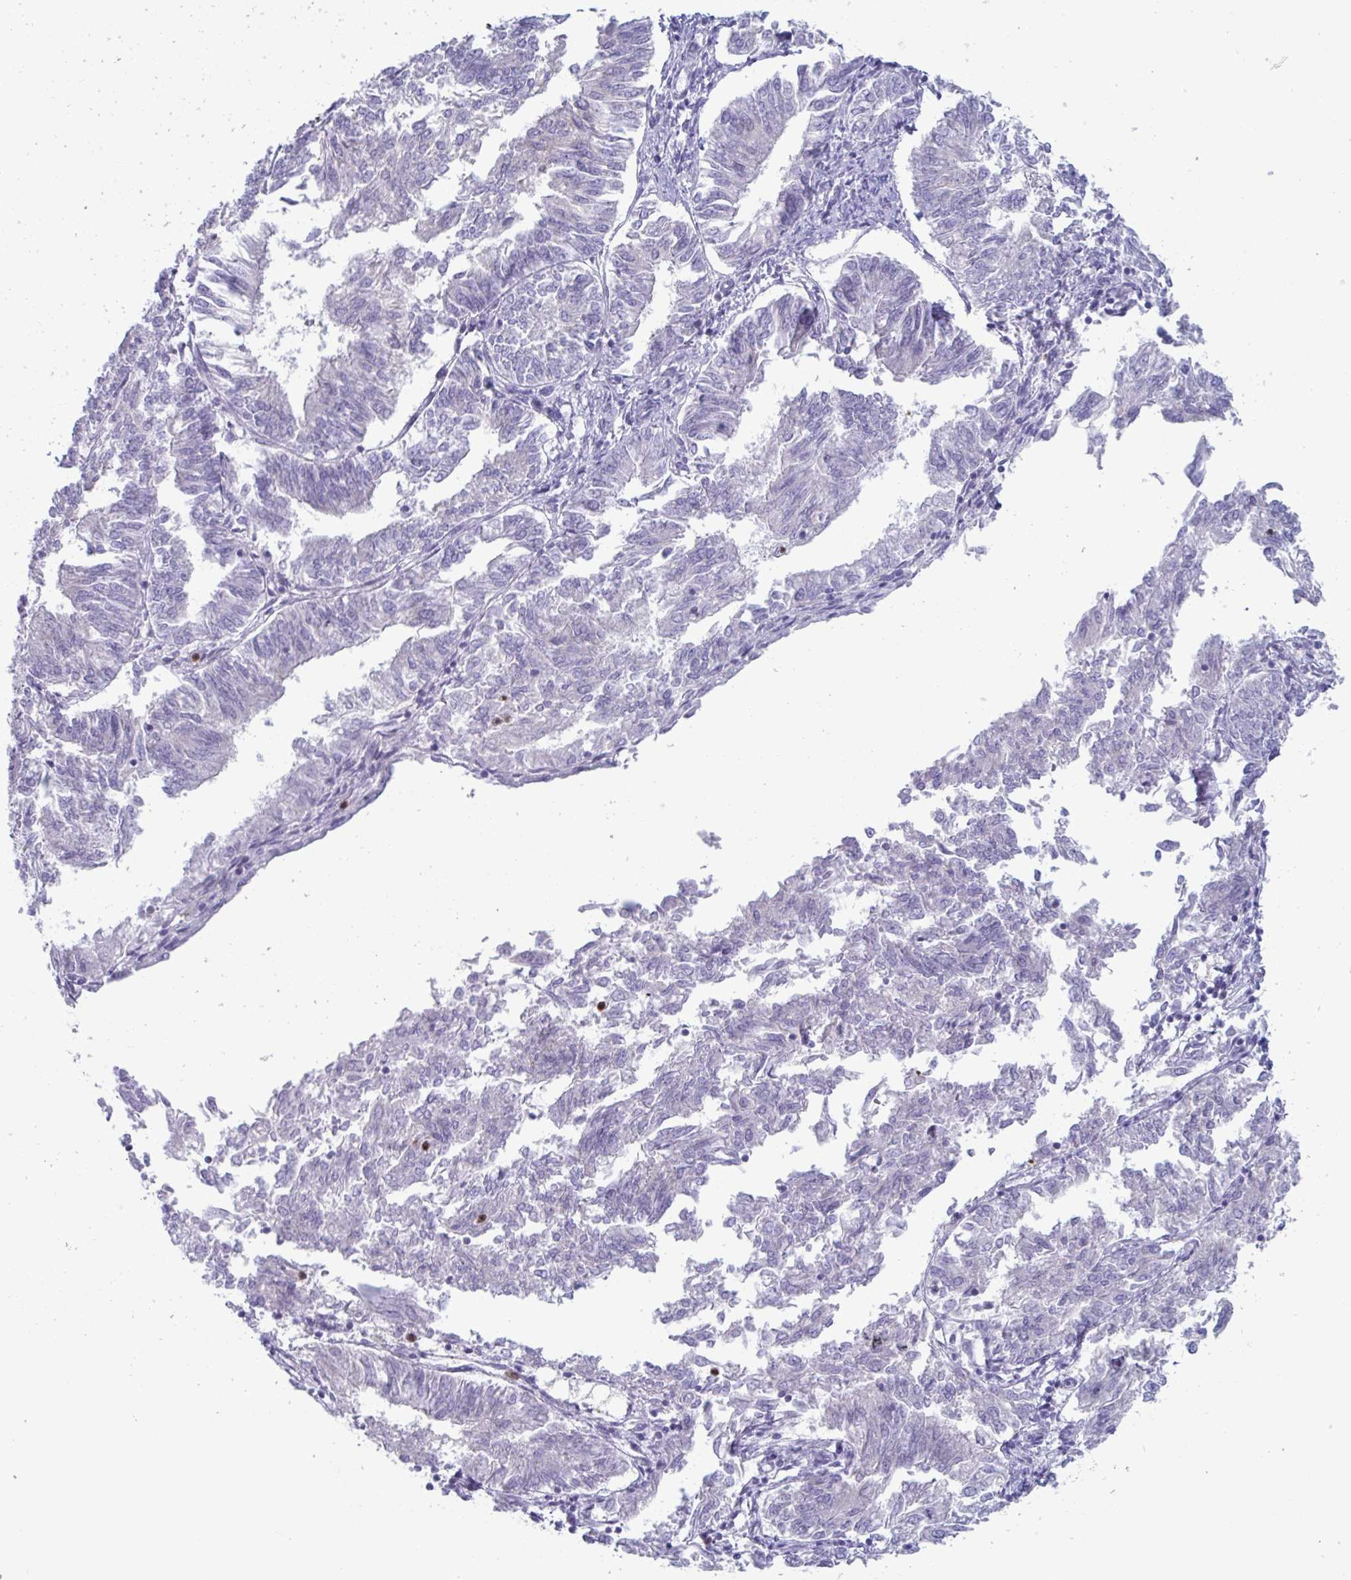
{"staining": {"intensity": "negative", "quantity": "none", "location": "none"}, "tissue": "endometrial cancer", "cell_type": "Tumor cells", "image_type": "cancer", "snomed": [{"axis": "morphology", "description": "Adenocarcinoma, NOS"}, {"axis": "topography", "description": "Endometrium"}], "caption": "Photomicrograph shows no significant protein positivity in tumor cells of endometrial cancer.", "gene": "CYP4F11", "patient": {"sex": "female", "age": 58}}